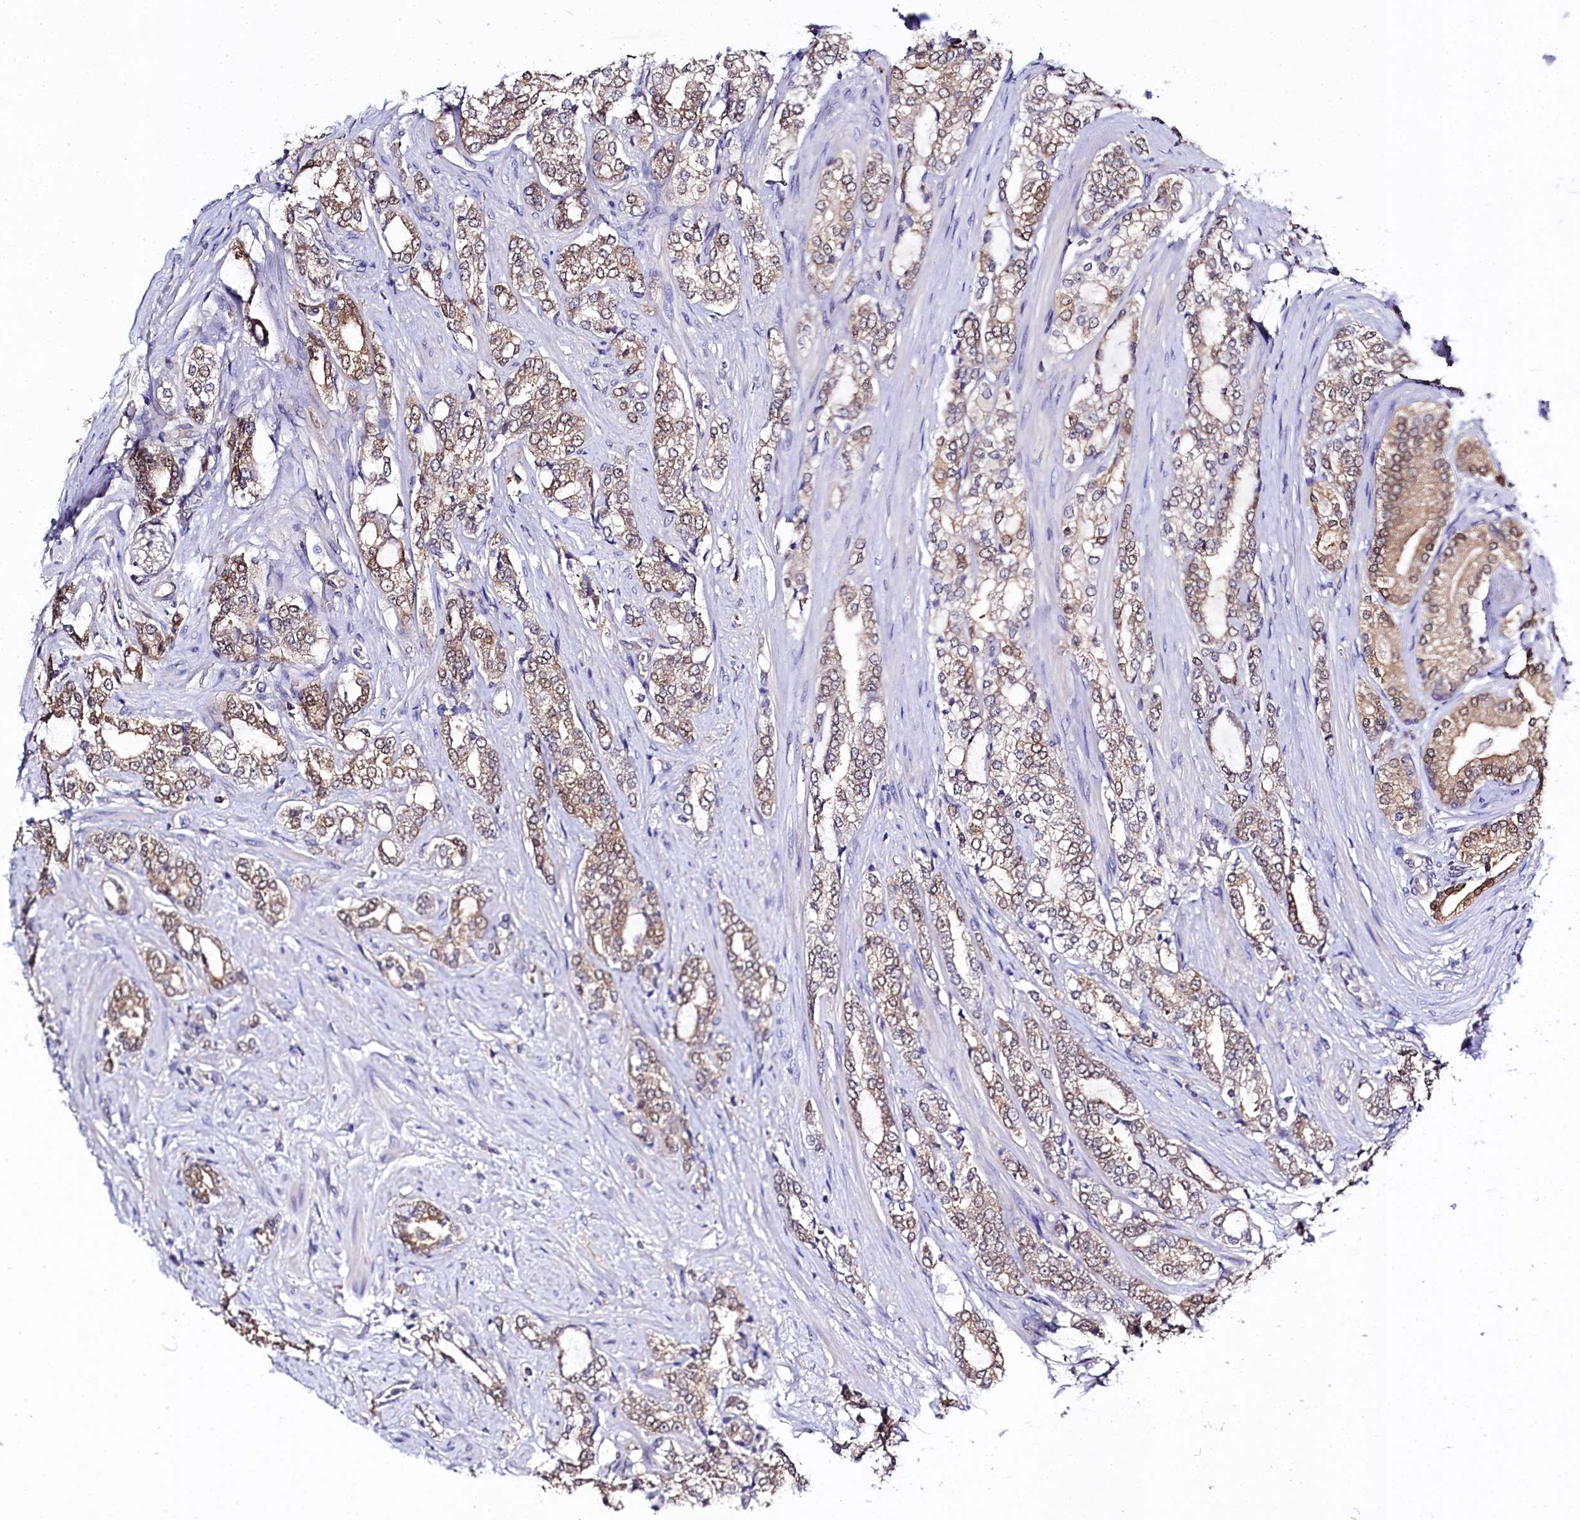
{"staining": {"intensity": "weak", "quantity": "25%-75%", "location": "cytoplasmic/membranous"}, "tissue": "prostate cancer", "cell_type": "Tumor cells", "image_type": "cancer", "snomed": [{"axis": "morphology", "description": "Adenocarcinoma, High grade"}, {"axis": "topography", "description": "Prostate"}], "caption": "IHC of prostate cancer exhibits low levels of weak cytoplasmic/membranous positivity in about 25%-75% of tumor cells. (Brightfield microscopy of DAB IHC at high magnification).", "gene": "C11orf54", "patient": {"sex": "male", "age": 64}}